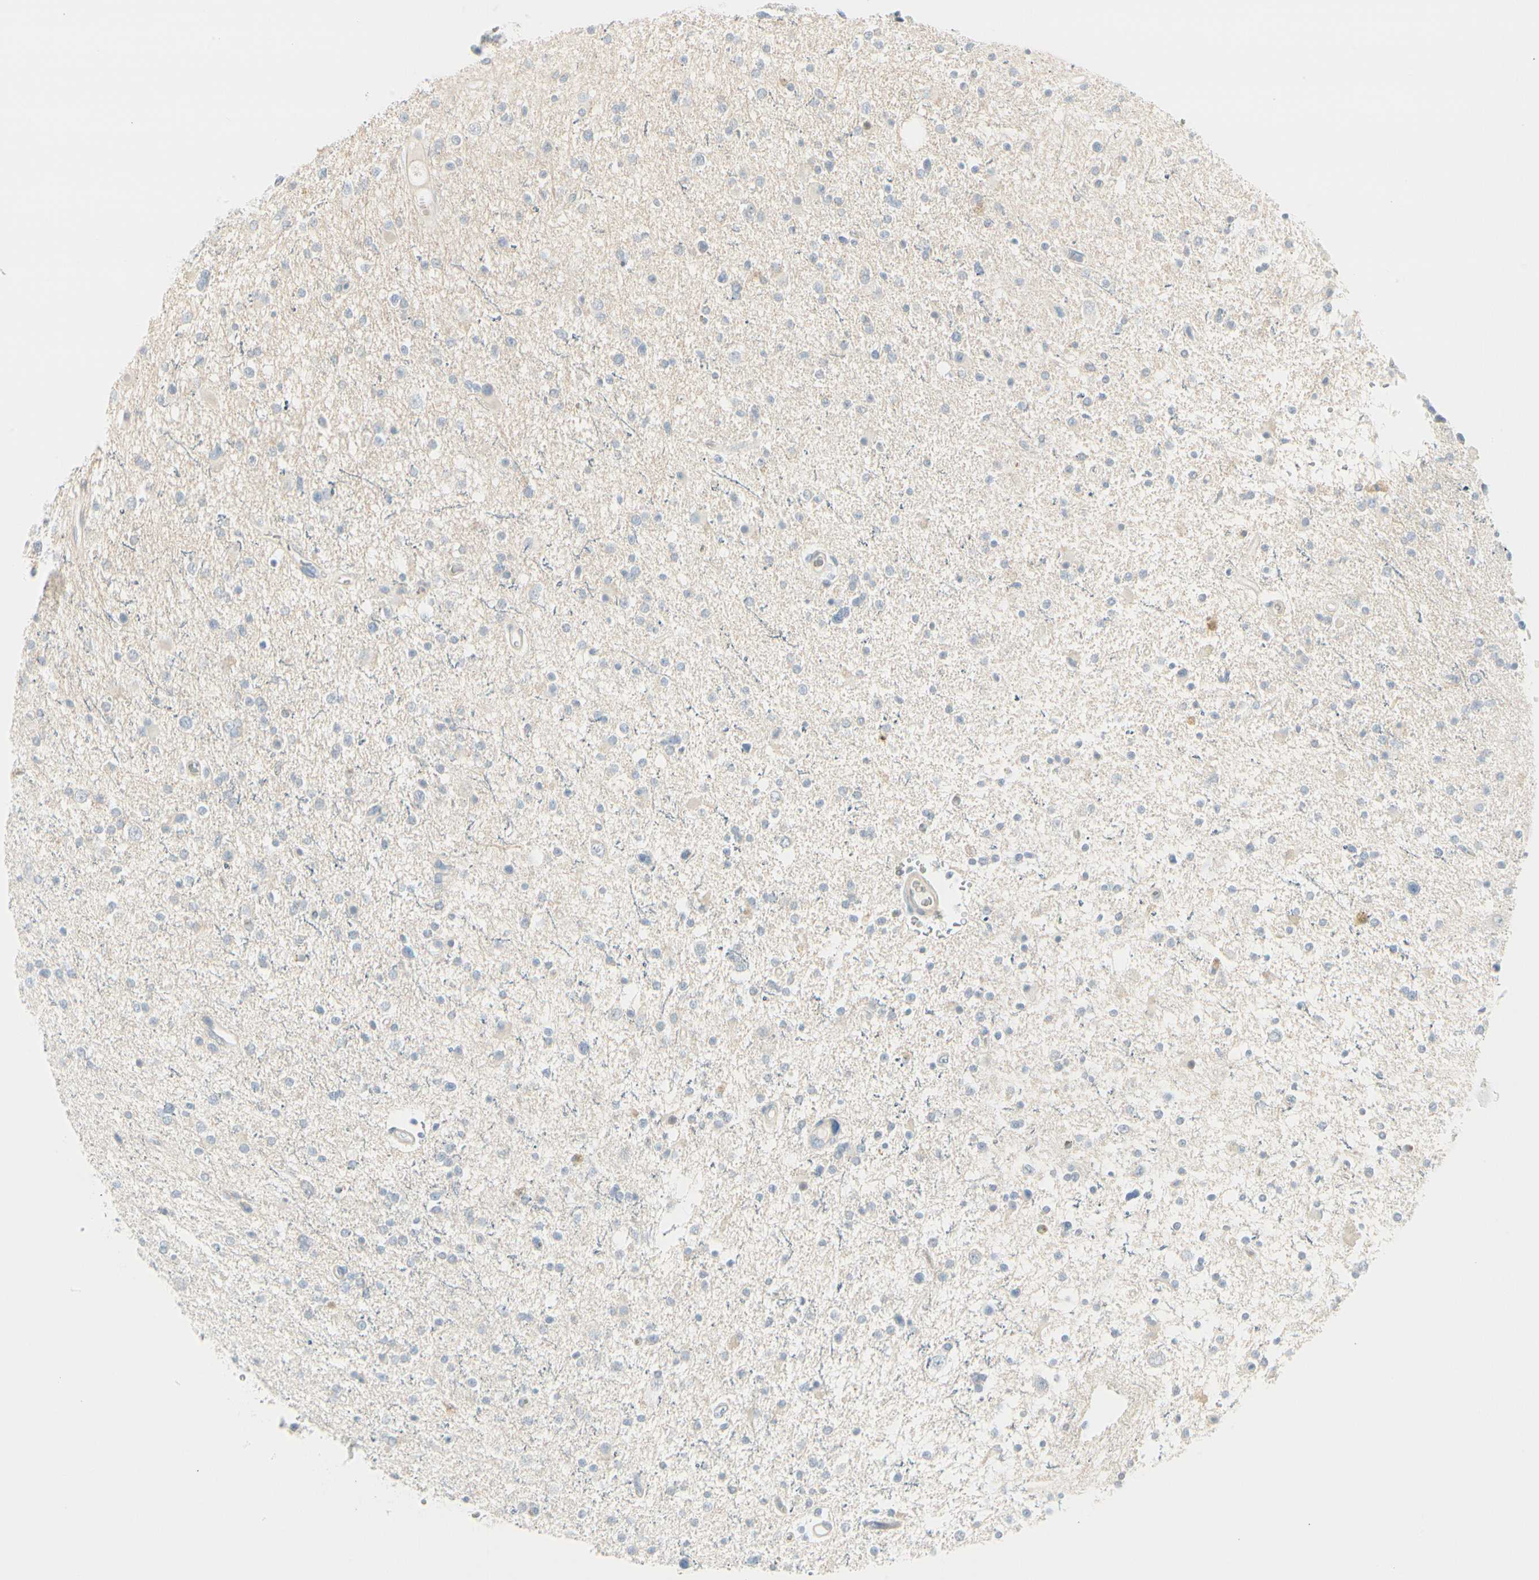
{"staining": {"intensity": "negative", "quantity": "none", "location": "none"}, "tissue": "glioma", "cell_type": "Tumor cells", "image_type": "cancer", "snomed": [{"axis": "morphology", "description": "Glioma, malignant, High grade"}, {"axis": "topography", "description": "Brain"}], "caption": "The immunohistochemistry (IHC) histopathology image has no significant expression in tumor cells of glioma tissue.", "gene": "CDHR5", "patient": {"sex": "male", "age": 33}}